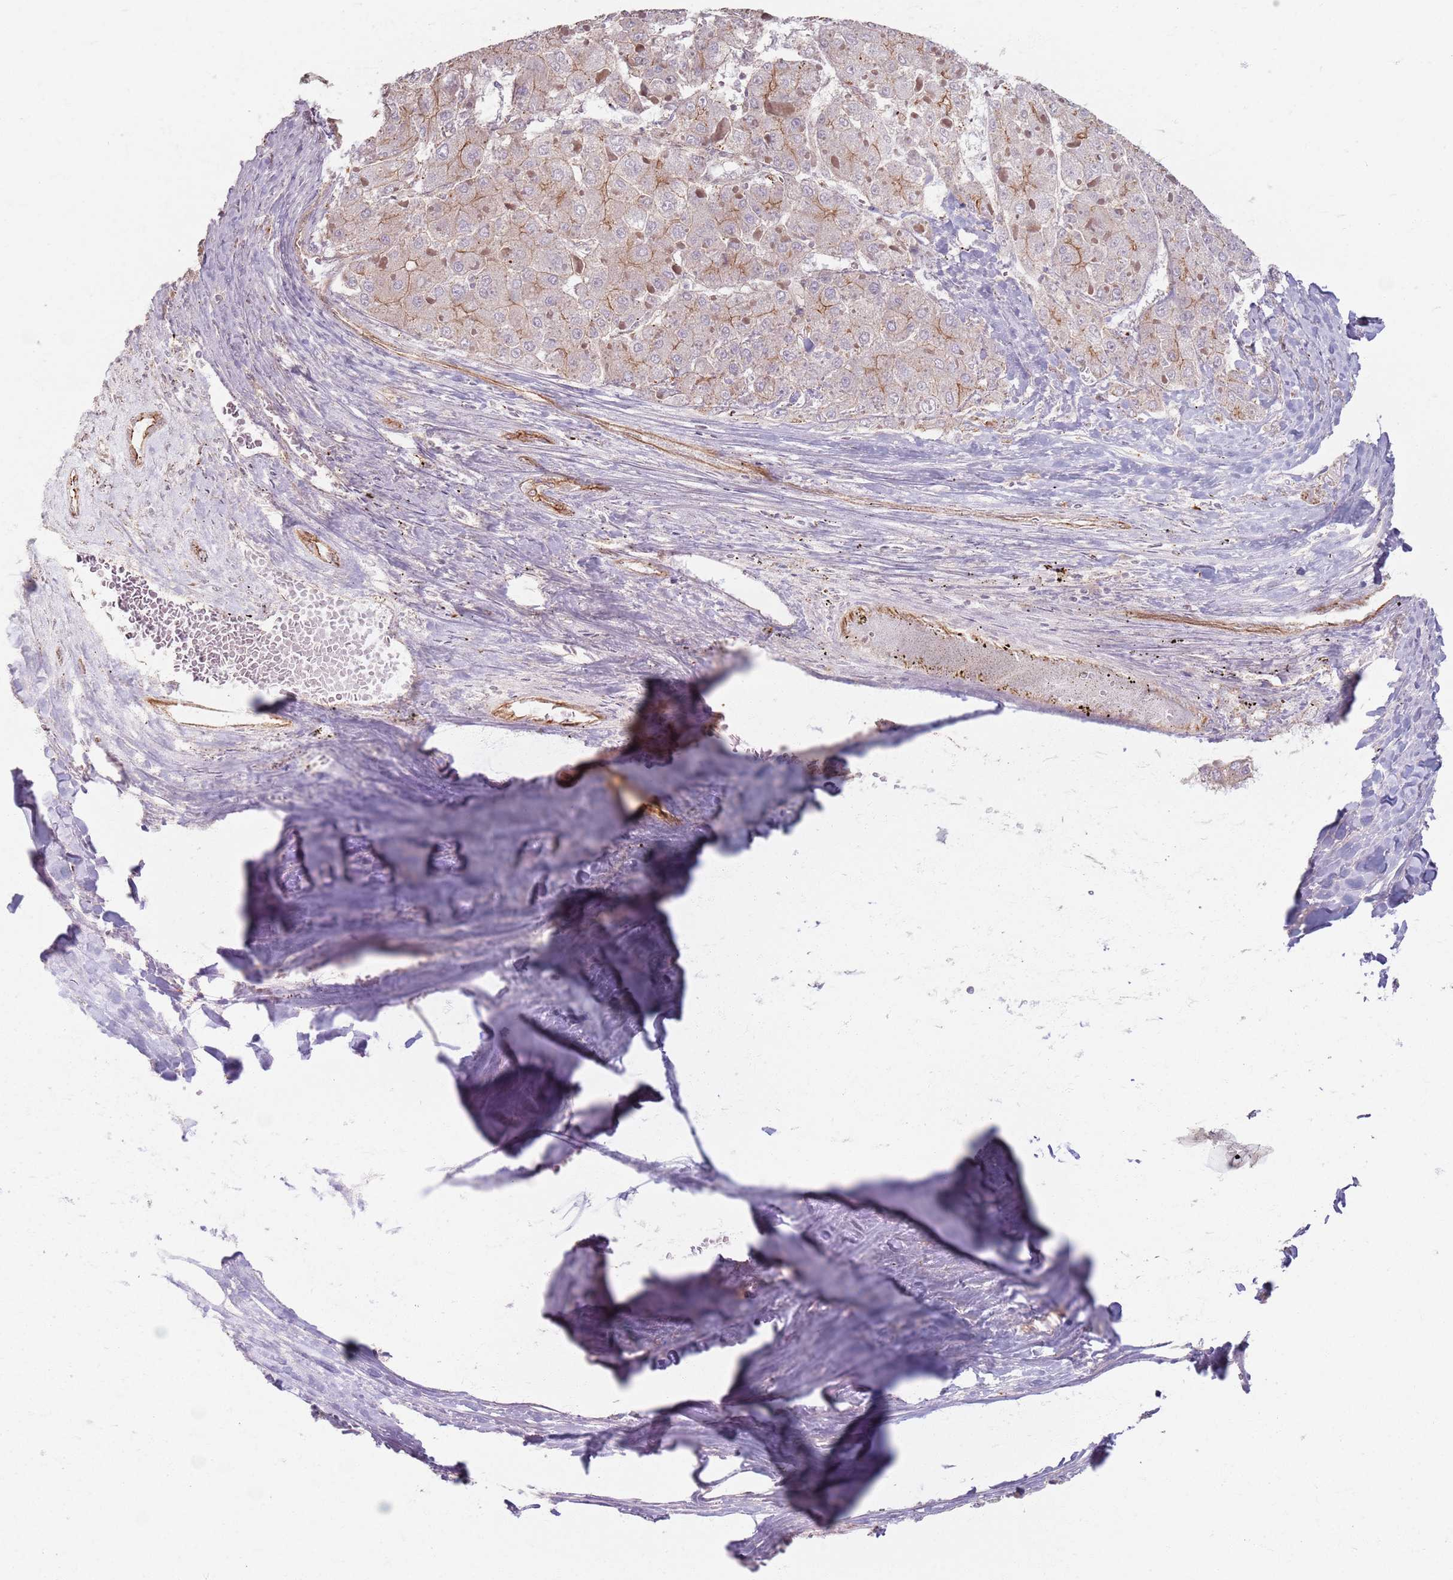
{"staining": {"intensity": "moderate", "quantity": "<25%", "location": "cytoplasmic/membranous"}, "tissue": "liver cancer", "cell_type": "Tumor cells", "image_type": "cancer", "snomed": [{"axis": "morphology", "description": "Carcinoma, Hepatocellular, NOS"}, {"axis": "topography", "description": "Liver"}], "caption": "Tumor cells show low levels of moderate cytoplasmic/membranous positivity in approximately <25% of cells in liver cancer. (DAB IHC with brightfield microscopy, high magnification).", "gene": "KCNA5", "patient": {"sex": "female", "age": 73}}